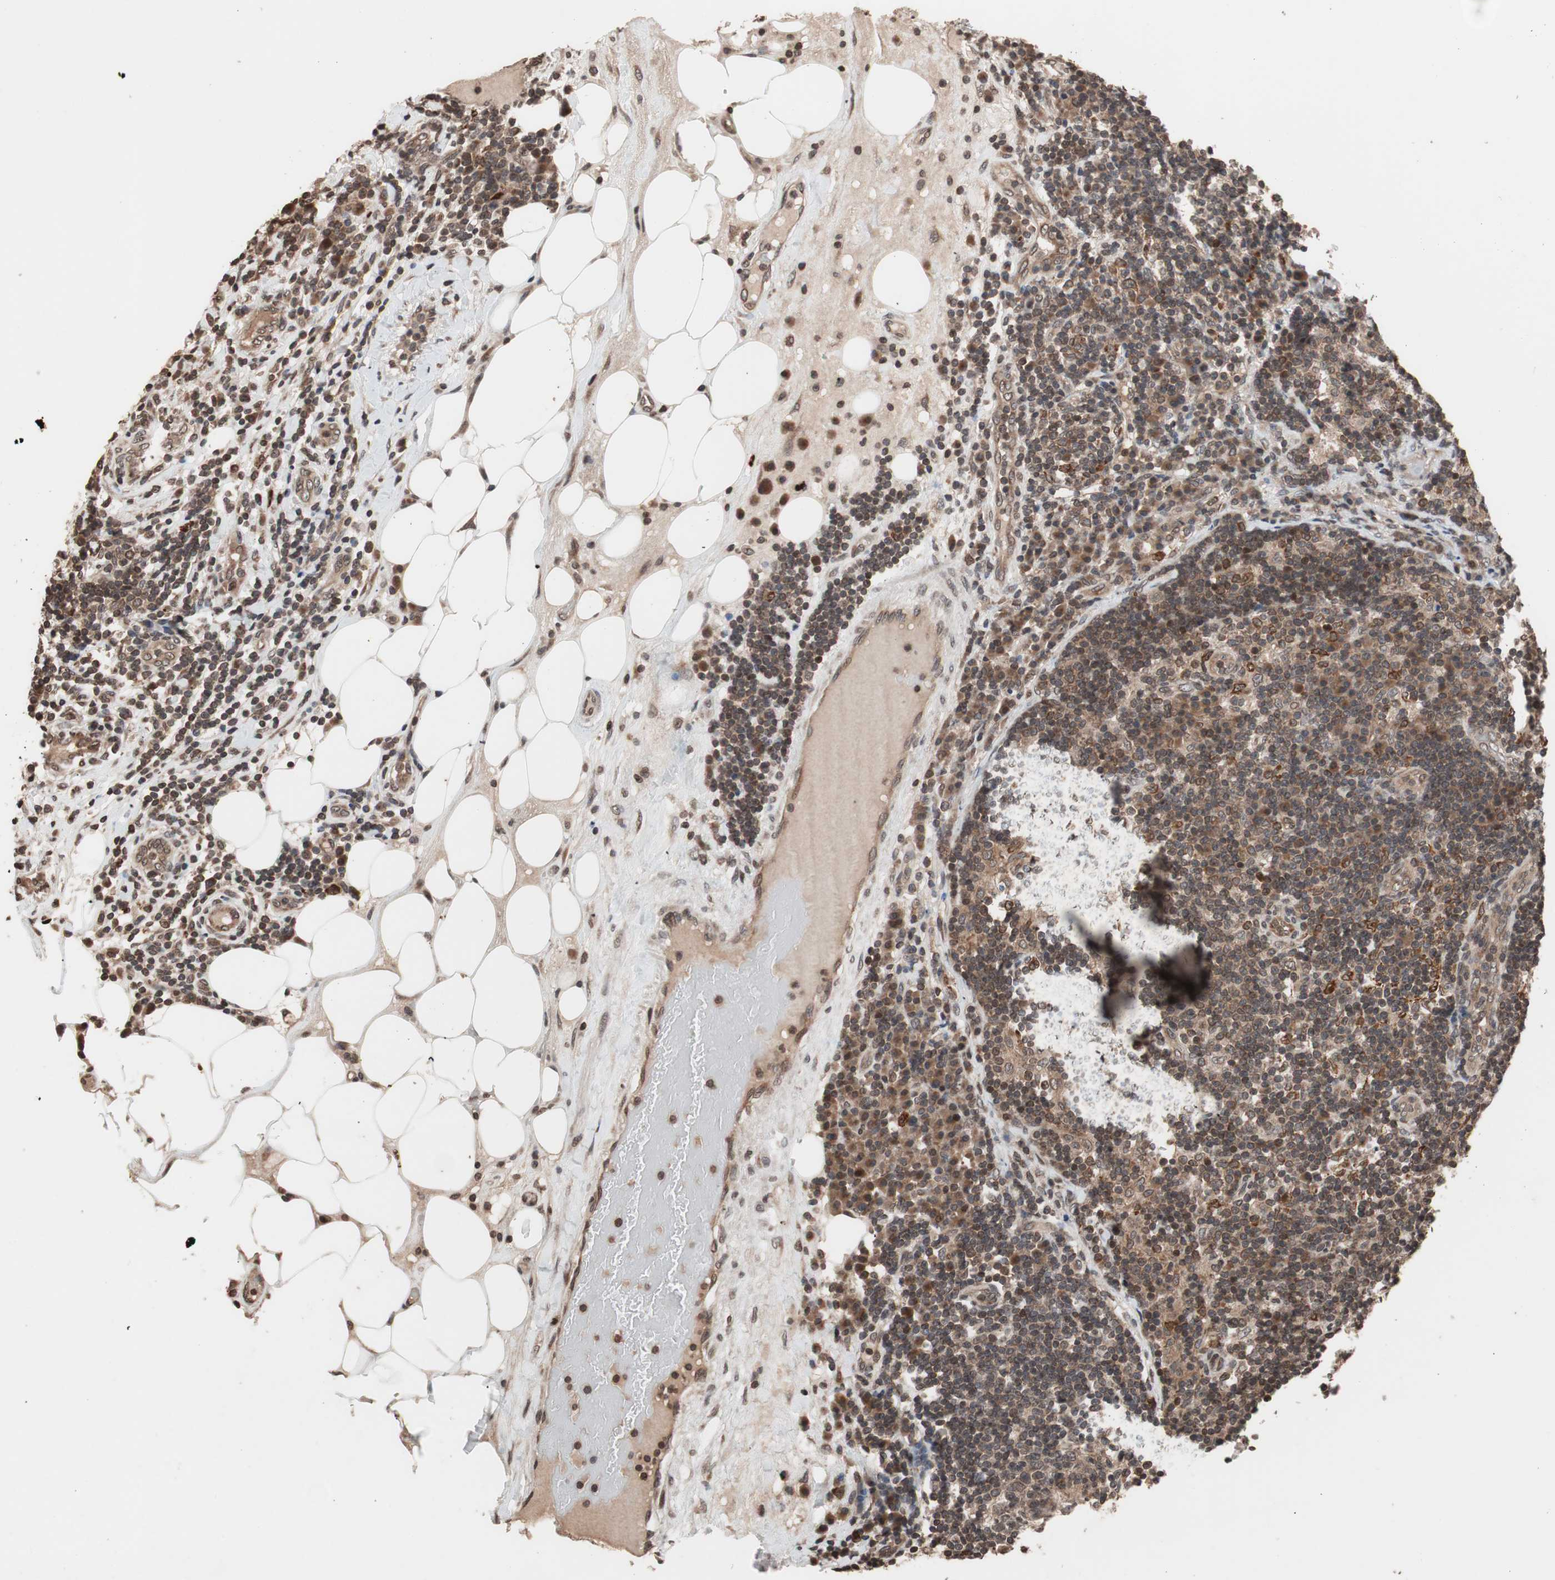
{"staining": {"intensity": "strong", "quantity": ">75%", "location": "cytoplasmic/membranous"}, "tissue": "lymph node", "cell_type": "Germinal center cells", "image_type": "normal", "snomed": [{"axis": "morphology", "description": "Normal tissue, NOS"}, {"axis": "morphology", "description": "Squamous cell carcinoma, metastatic, NOS"}, {"axis": "topography", "description": "Lymph node"}], "caption": "Immunohistochemical staining of normal human lymph node displays strong cytoplasmic/membranous protein expression in approximately >75% of germinal center cells. The staining was performed using DAB to visualize the protein expression in brown, while the nuclei were stained in blue with hematoxylin (Magnification: 20x).", "gene": "ZFC3H1", "patient": {"sex": "female", "age": 53}}